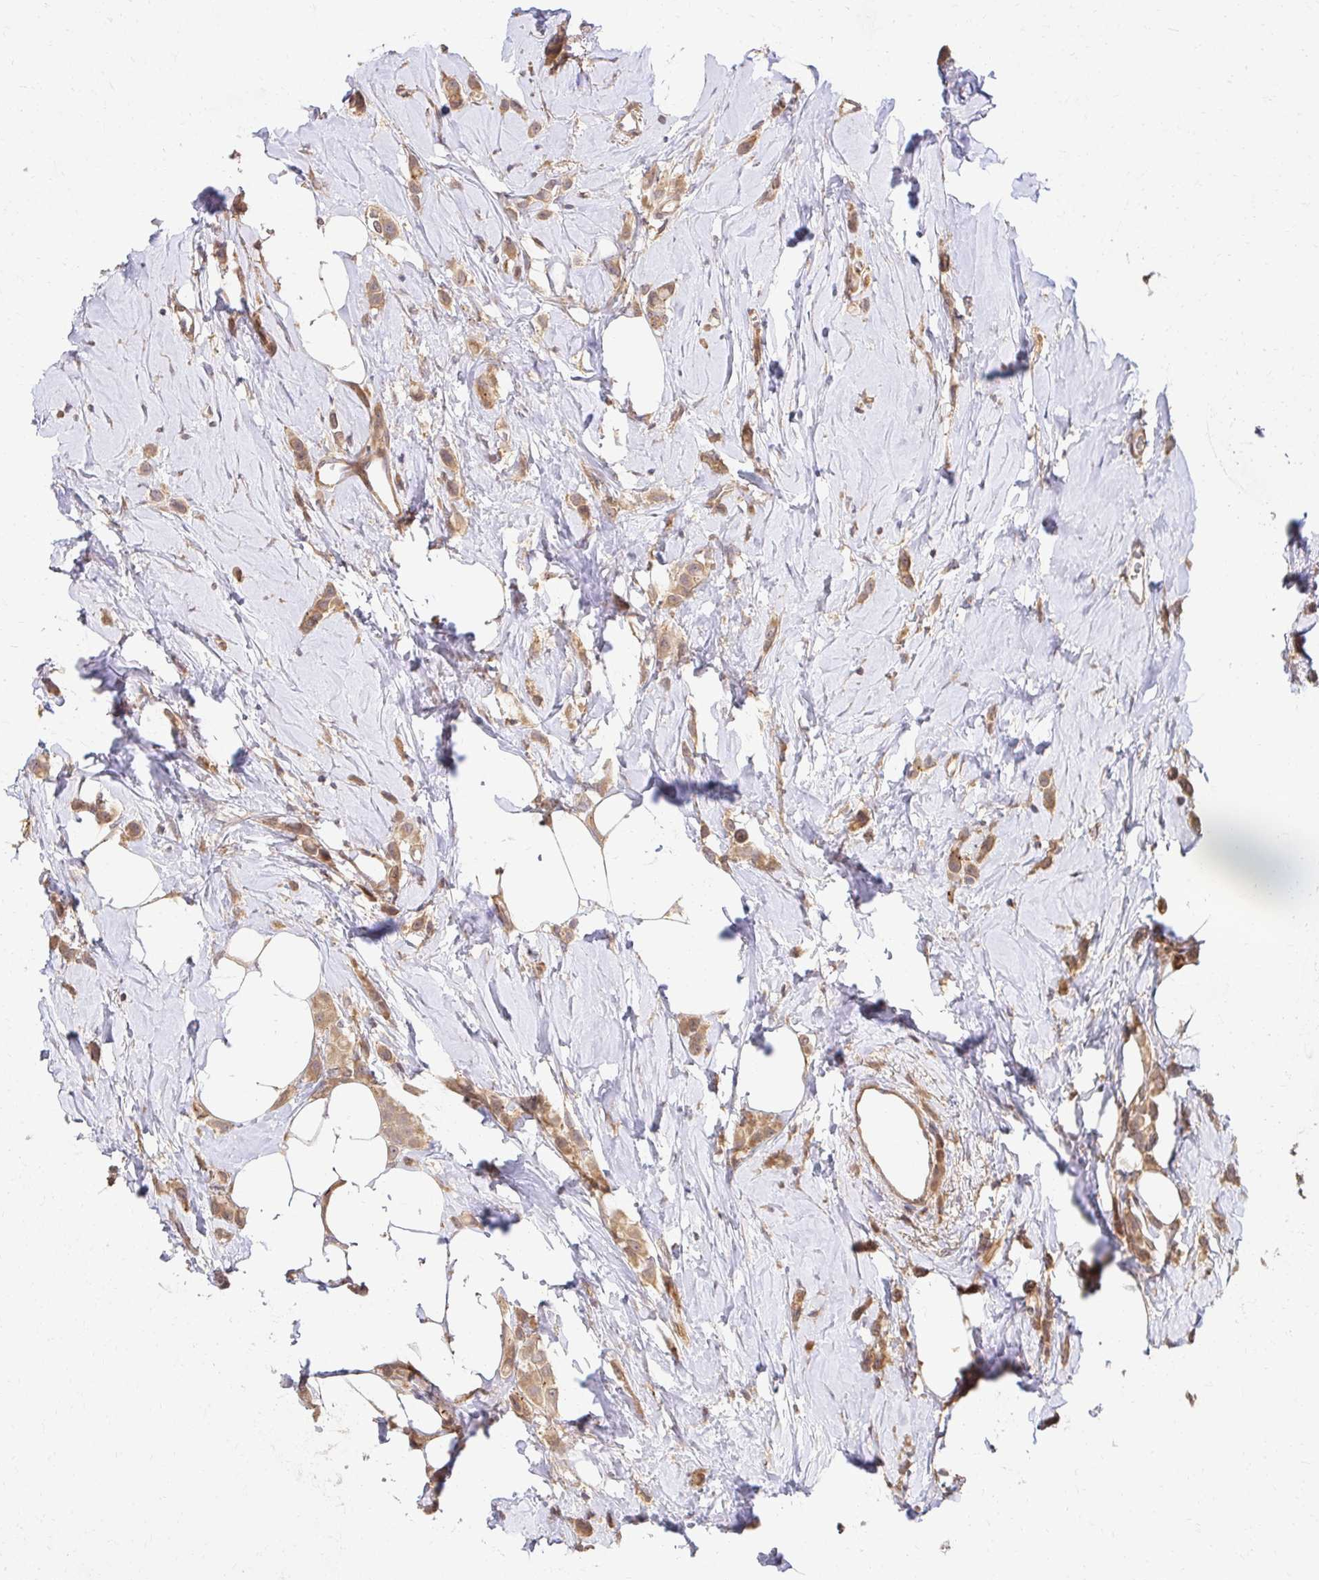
{"staining": {"intensity": "moderate", "quantity": ">75%", "location": "cytoplasmic/membranous"}, "tissue": "breast cancer", "cell_type": "Tumor cells", "image_type": "cancer", "snomed": [{"axis": "morphology", "description": "Lobular carcinoma"}, {"axis": "topography", "description": "Breast"}], "caption": "Protein expression analysis of human breast lobular carcinoma reveals moderate cytoplasmic/membranous expression in approximately >75% of tumor cells. (DAB (3,3'-diaminobenzidine) = brown stain, brightfield microscopy at high magnification).", "gene": "PSMA4", "patient": {"sex": "female", "age": 66}}